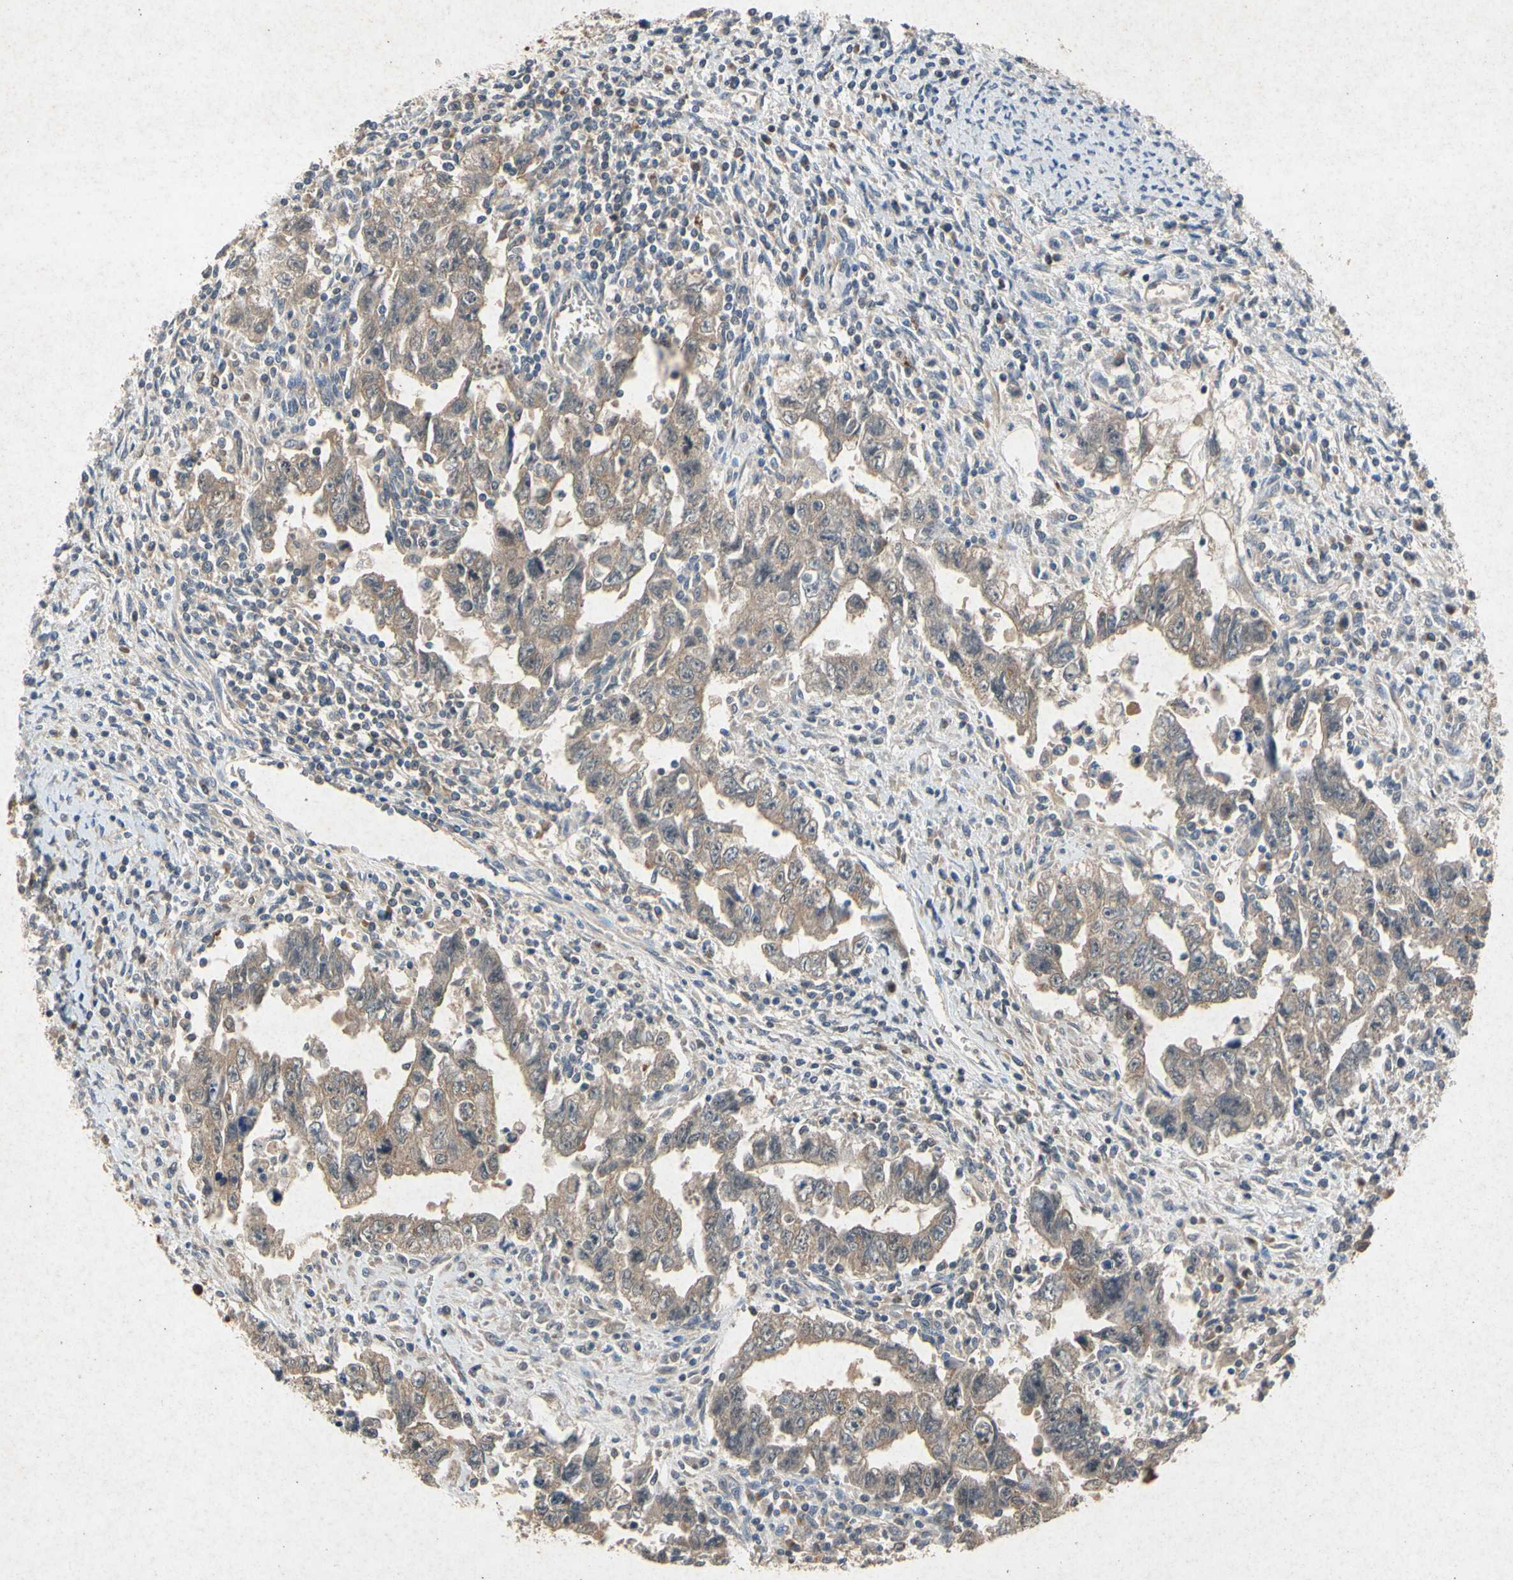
{"staining": {"intensity": "moderate", "quantity": ">75%", "location": "cytoplasmic/membranous"}, "tissue": "testis cancer", "cell_type": "Tumor cells", "image_type": "cancer", "snomed": [{"axis": "morphology", "description": "Carcinoma, Embryonal, NOS"}, {"axis": "topography", "description": "Testis"}], "caption": "Testis cancer (embryonal carcinoma) stained with a brown dye exhibits moderate cytoplasmic/membranous positive expression in approximately >75% of tumor cells.", "gene": "RPS6KA1", "patient": {"sex": "male", "age": 28}}